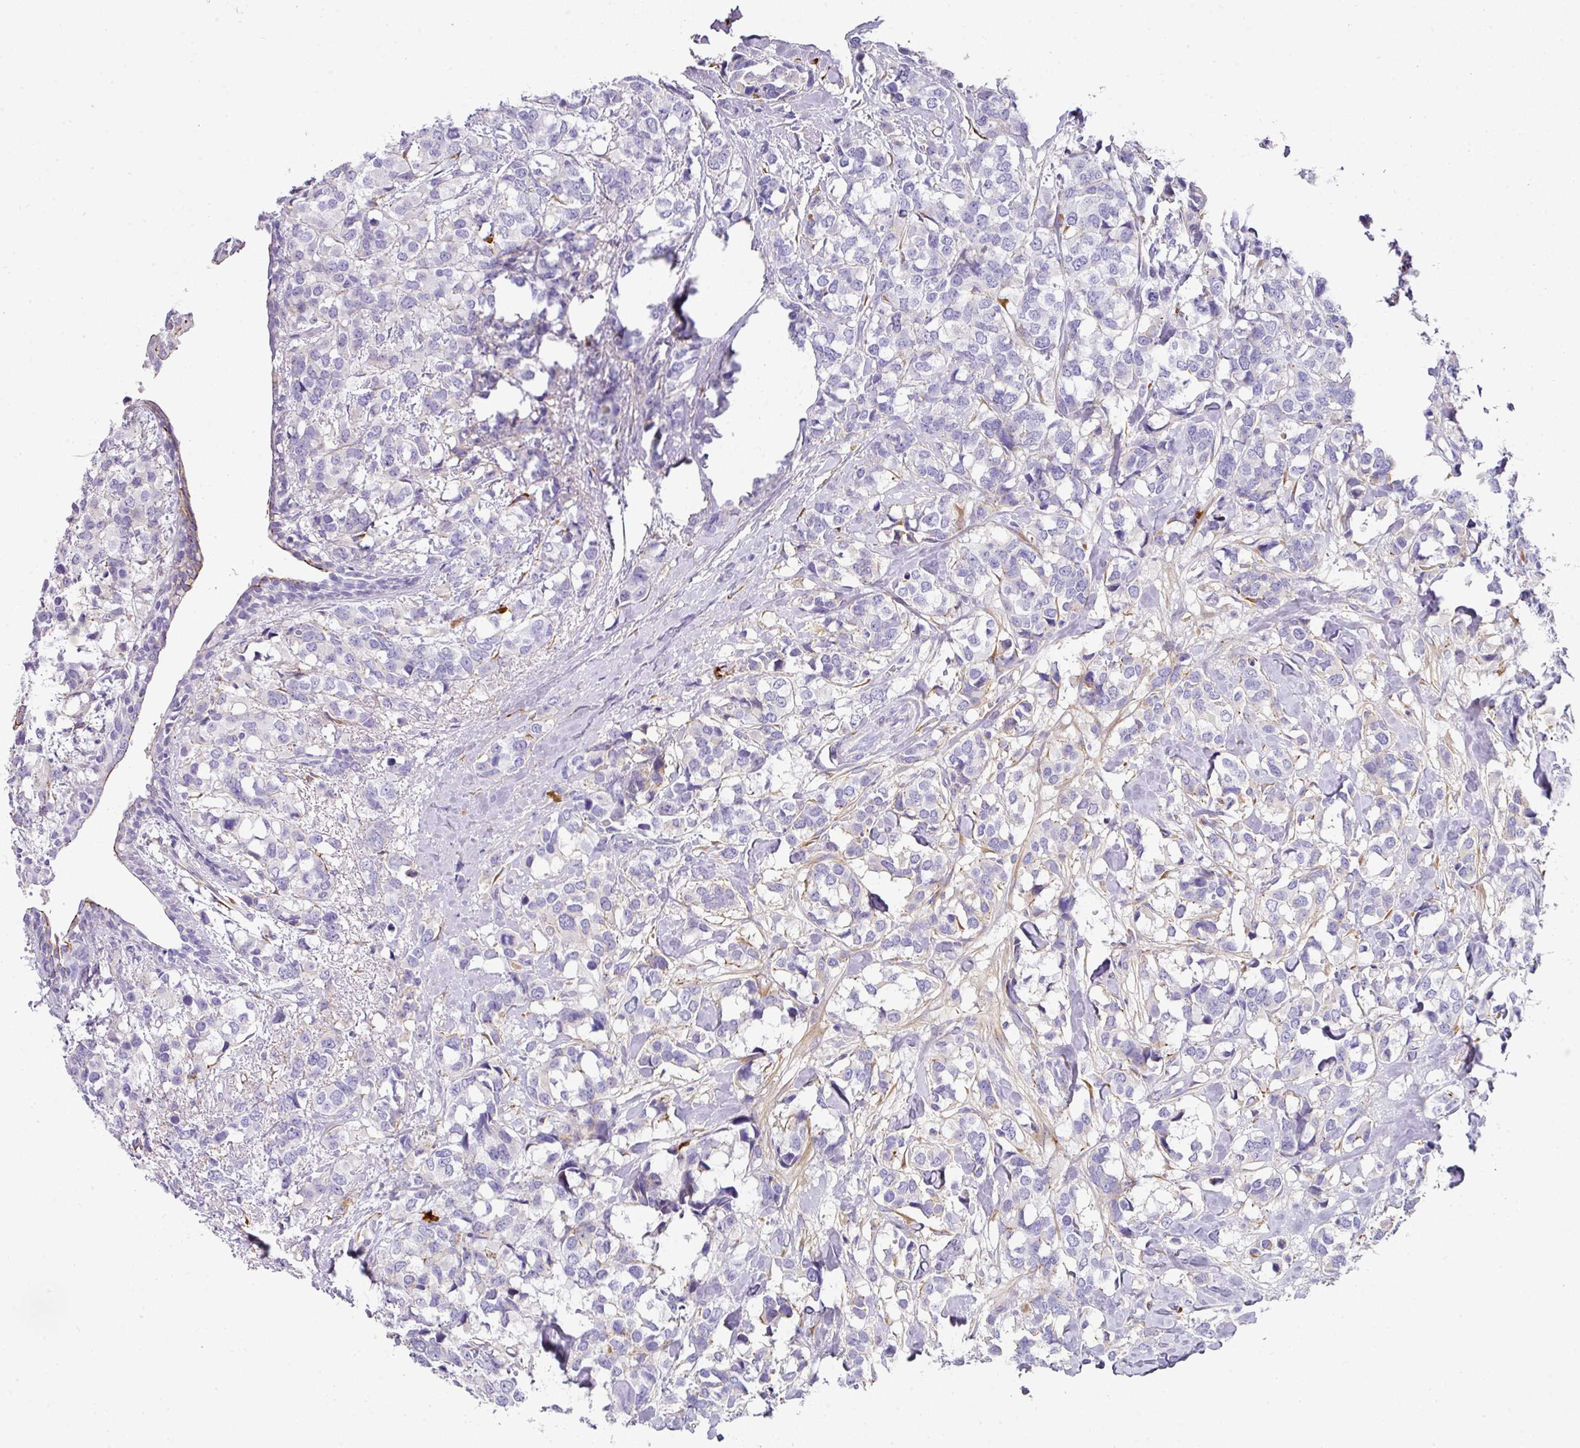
{"staining": {"intensity": "negative", "quantity": "none", "location": "none"}, "tissue": "breast cancer", "cell_type": "Tumor cells", "image_type": "cancer", "snomed": [{"axis": "morphology", "description": "Lobular carcinoma"}, {"axis": "topography", "description": "Breast"}], "caption": "IHC micrograph of neoplastic tissue: breast lobular carcinoma stained with DAB (3,3'-diaminobenzidine) shows no significant protein staining in tumor cells.", "gene": "ANKRD29", "patient": {"sex": "female", "age": 59}}